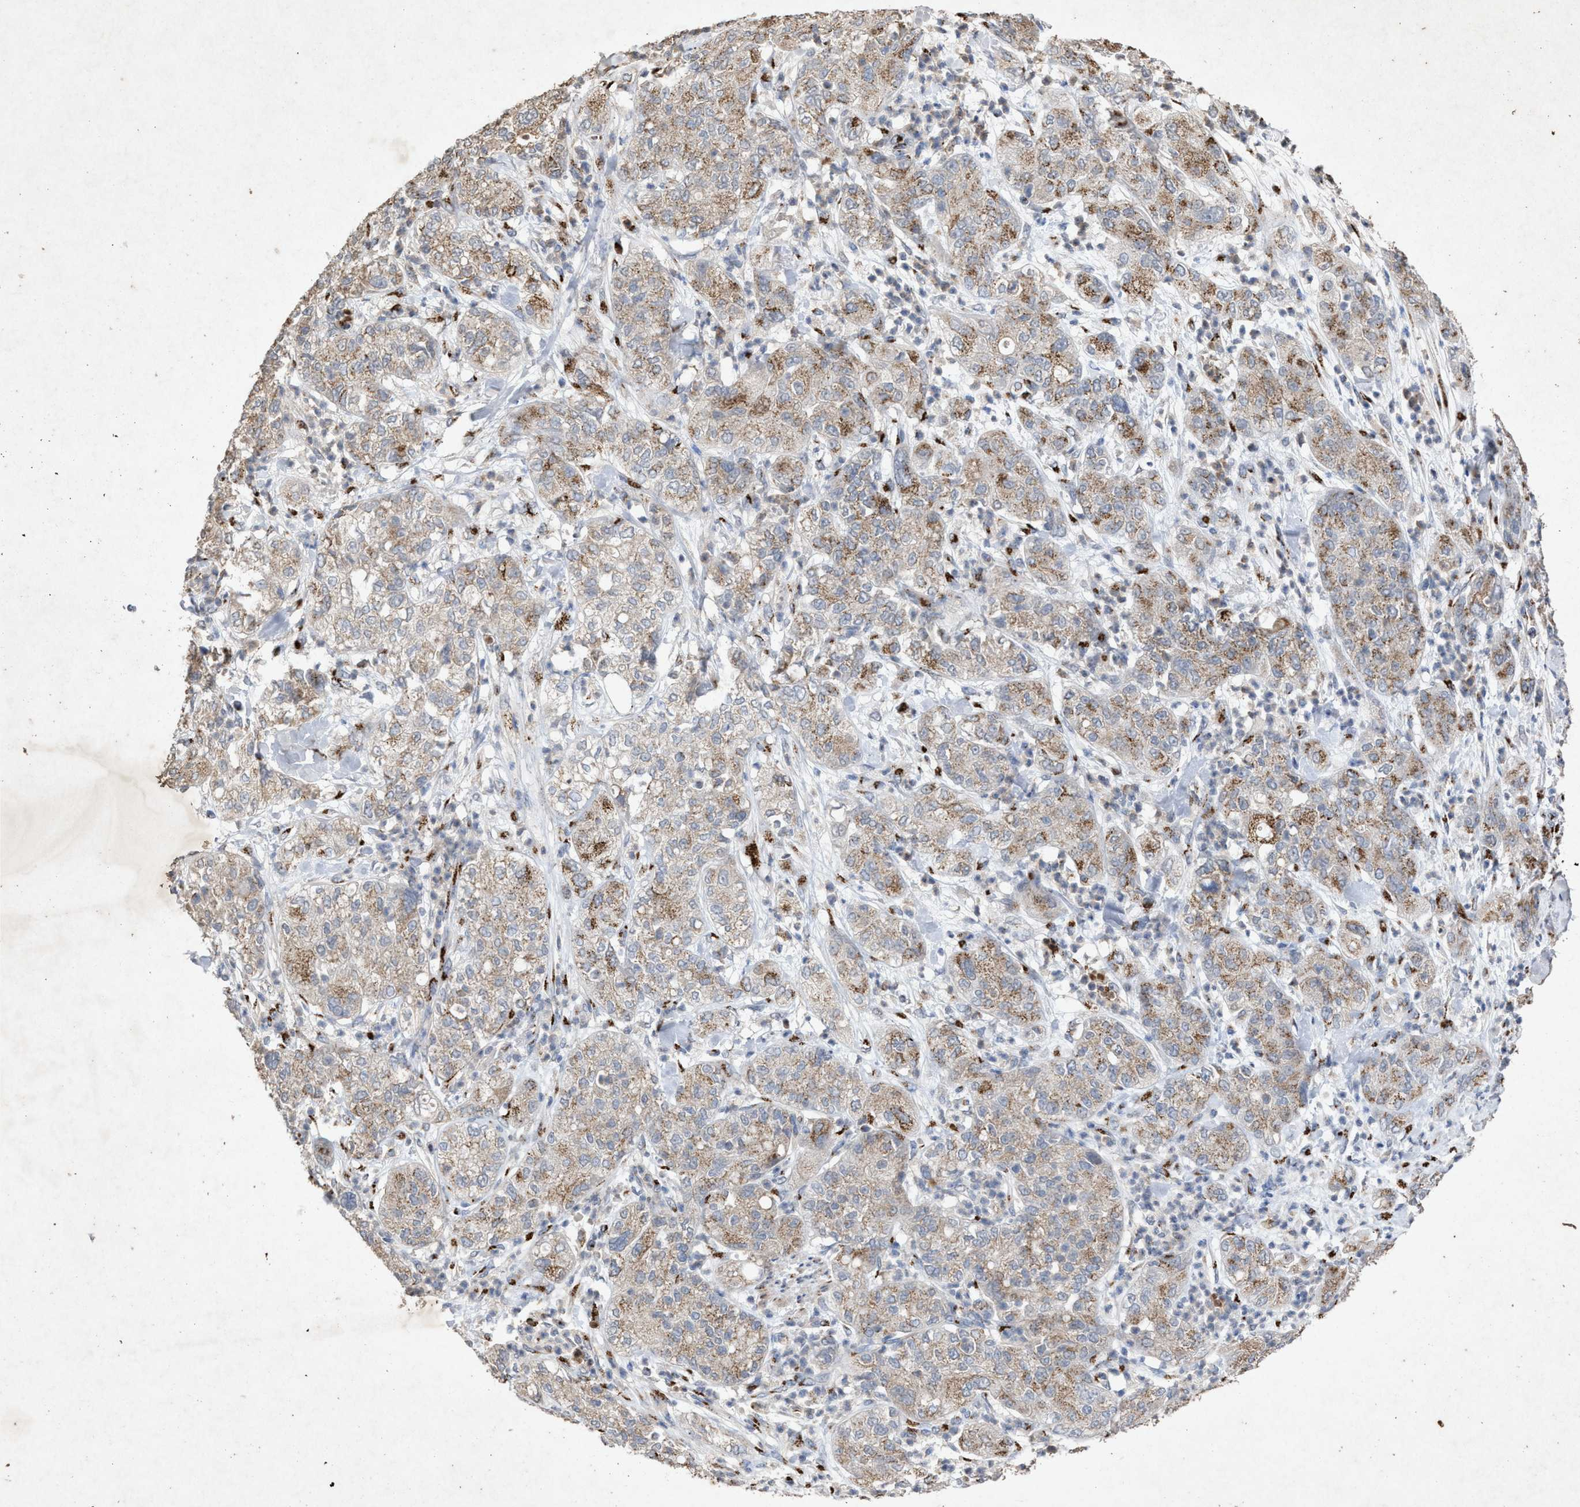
{"staining": {"intensity": "weak", "quantity": ">75%", "location": "cytoplasmic/membranous"}, "tissue": "pancreatic cancer", "cell_type": "Tumor cells", "image_type": "cancer", "snomed": [{"axis": "morphology", "description": "Adenocarcinoma, NOS"}, {"axis": "topography", "description": "Pancreas"}], "caption": "Immunohistochemical staining of human pancreatic cancer (adenocarcinoma) shows low levels of weak cytoplasmic/membranous positivity in about >75% of tumor cells.", "gene": "MAN2A1", "patient": {"sex": "female", "age": 78}}